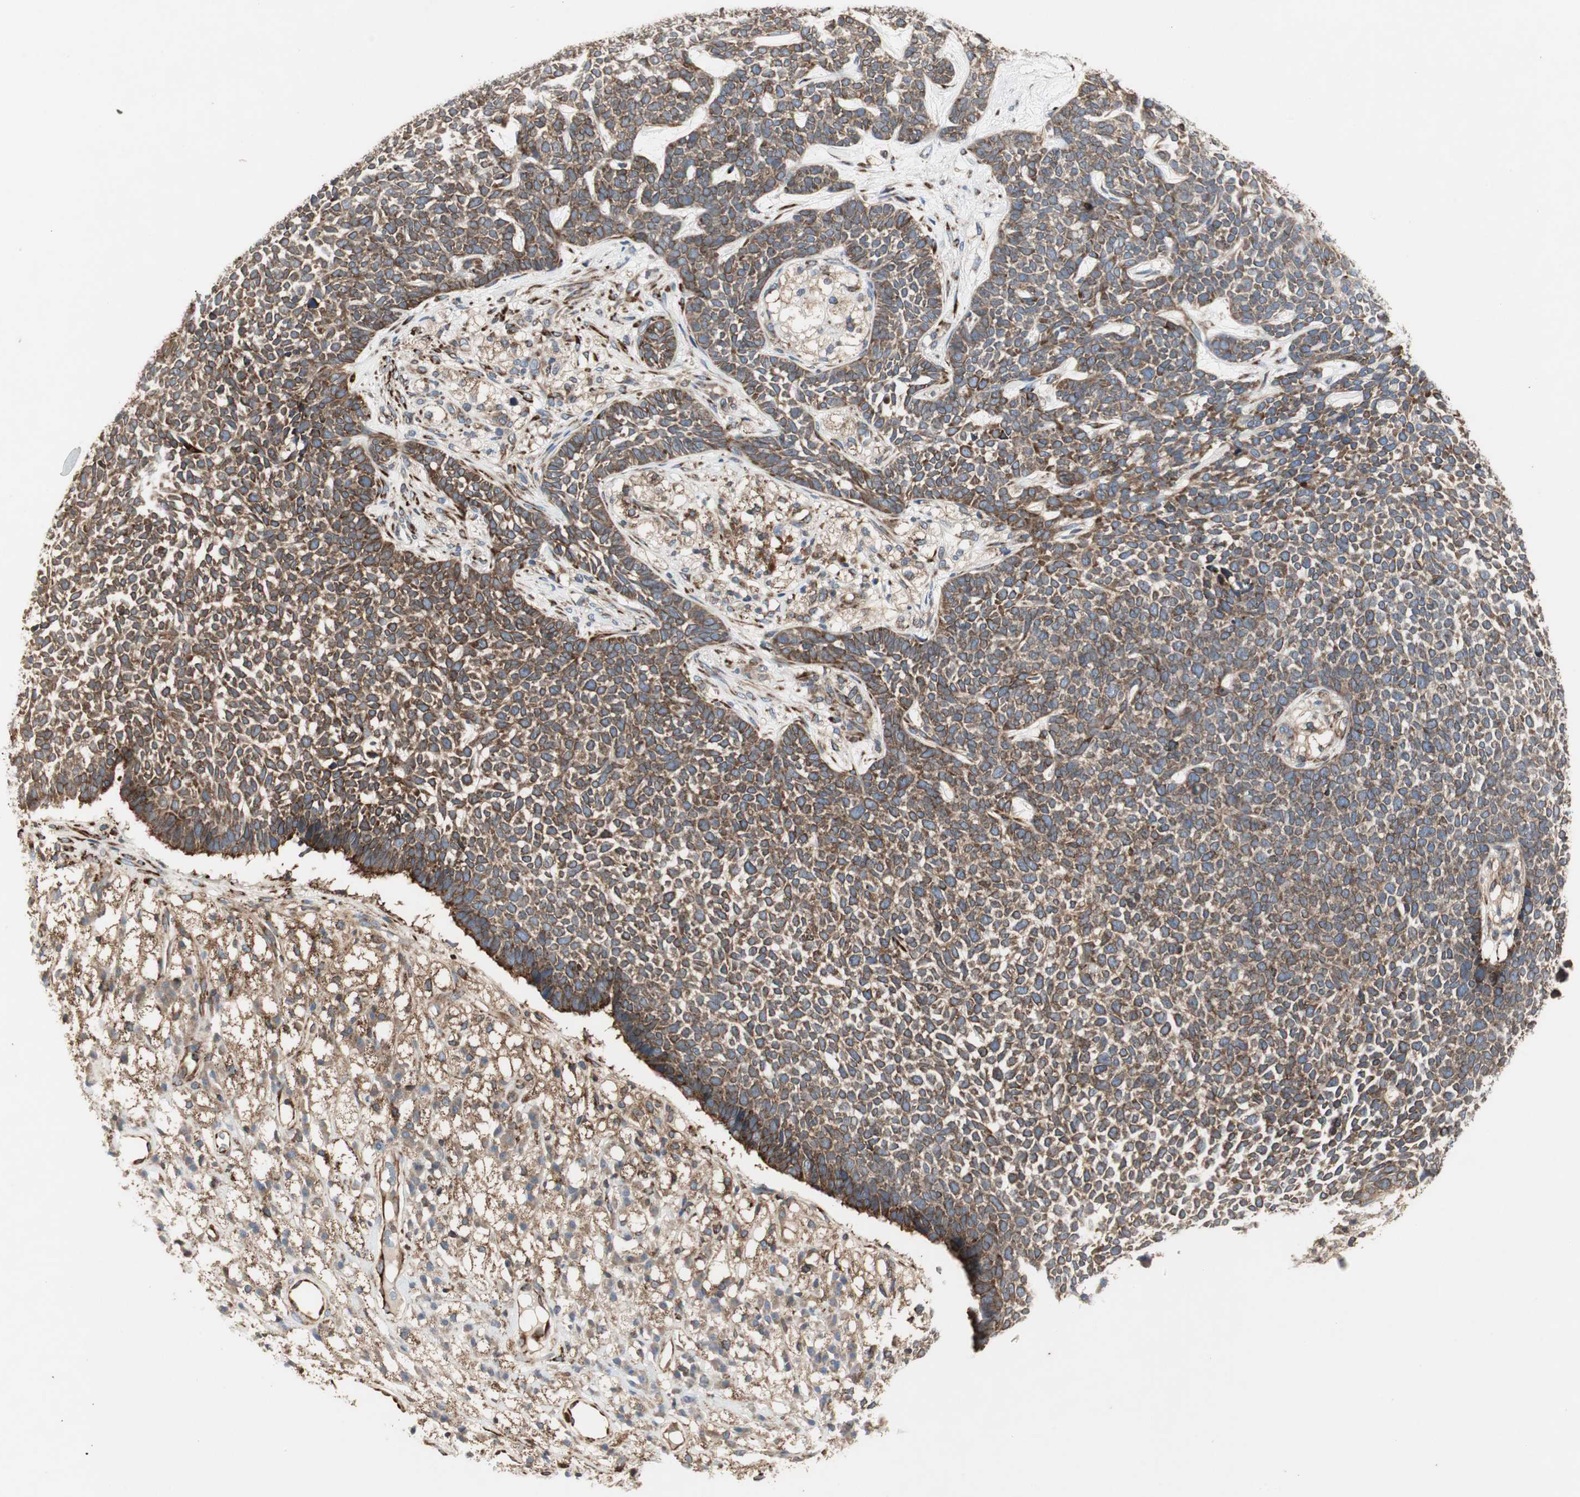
{"staining": {"intensity": "moderate", "quantity": ">75%", "location": "cytoplasmic/membranous"}, "tissue": "skin cancer", "cell_type": "Tumor cells", "image_type": "cancer", "snomed": [{"axis": "morphology", "description": "Basal cell carcinoma"}, {"axis": "topography", "description": "Skin"}], "caption": "There is medium levels of moderate cytoplasmic/membranous staining in tumor cells of skin cancer, as demonstrated by immunohistochemical staining (brown color).", "gene": "H6PD", "patient": {"sex": "female", "age": 84}}